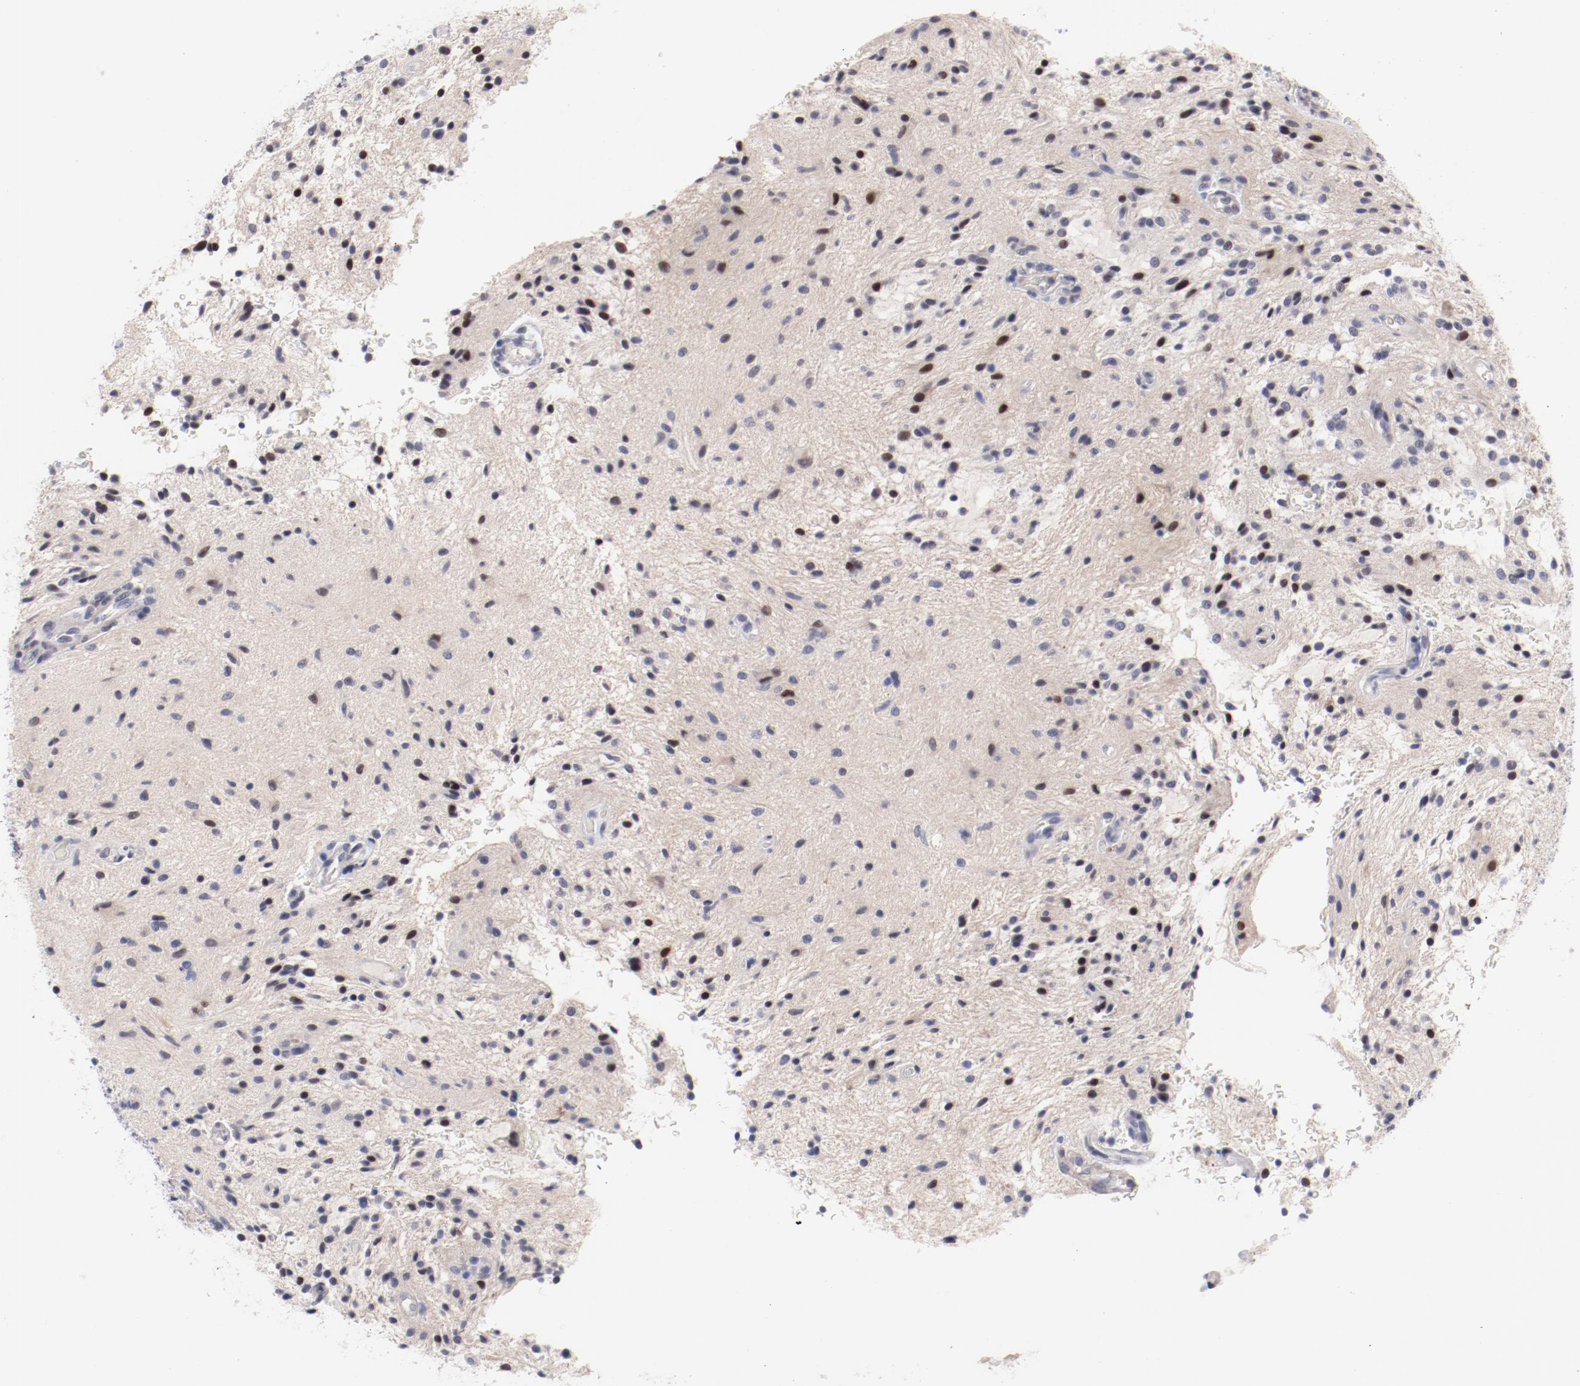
{"staining": {"intensity": "moderate", "quantity": "<25%", "location": "nuclear"}, "tissue": "glioma", "cell_type": "Tumor cells", "image_type": "cancer", "snomed": [{"axis": "morphology", "description": "Glioma, malignant, NOS"}, {"axis": "topography", "description": "Cerebellum"}], "caption": "Malignant glioma tissue shows moderate nuclear positivity in approximately <25% of tumor cells, visualized by immunohistochemistry.", "gene": "FSCB", "patient": {"sex": "female", "age": 10}}